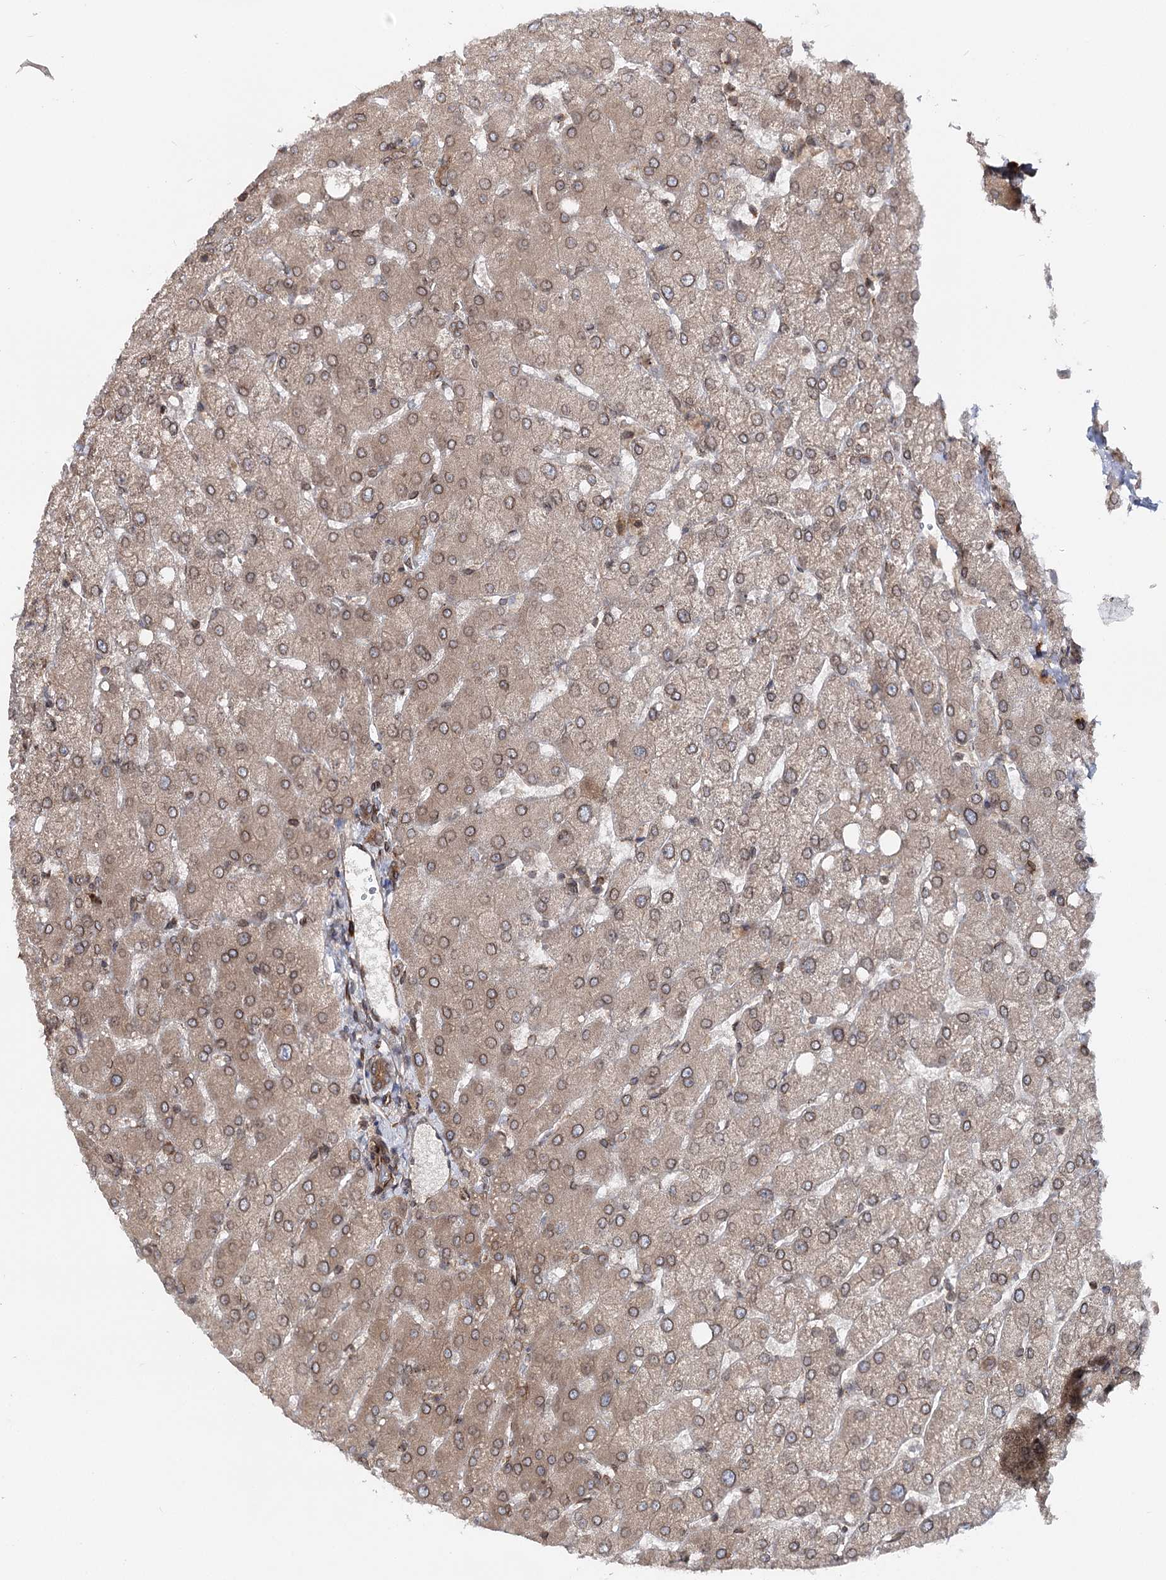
{"staining": {"intensity": "moderate", "quantity": "25%-75%", "location": "cytoplasmic/membranous,nuclear"}, "tissue": "liver", "cell_type": "Cholangiocytes", "image_type": "normal", "snomed": [{"axis": "morphology", "description": "Normal tissue, NOS"}, {"axis": "topography", "description": "Liver"}], "caption": "Liver stained with DAB IHC demonstrates medium levels of moderate cytoplasmic/membranous,nuclear positivity in about 25%-75% of cholangiocytes.", "gene": "FGFR1OP2", "patient": {"sex": "female", "age": 54}}